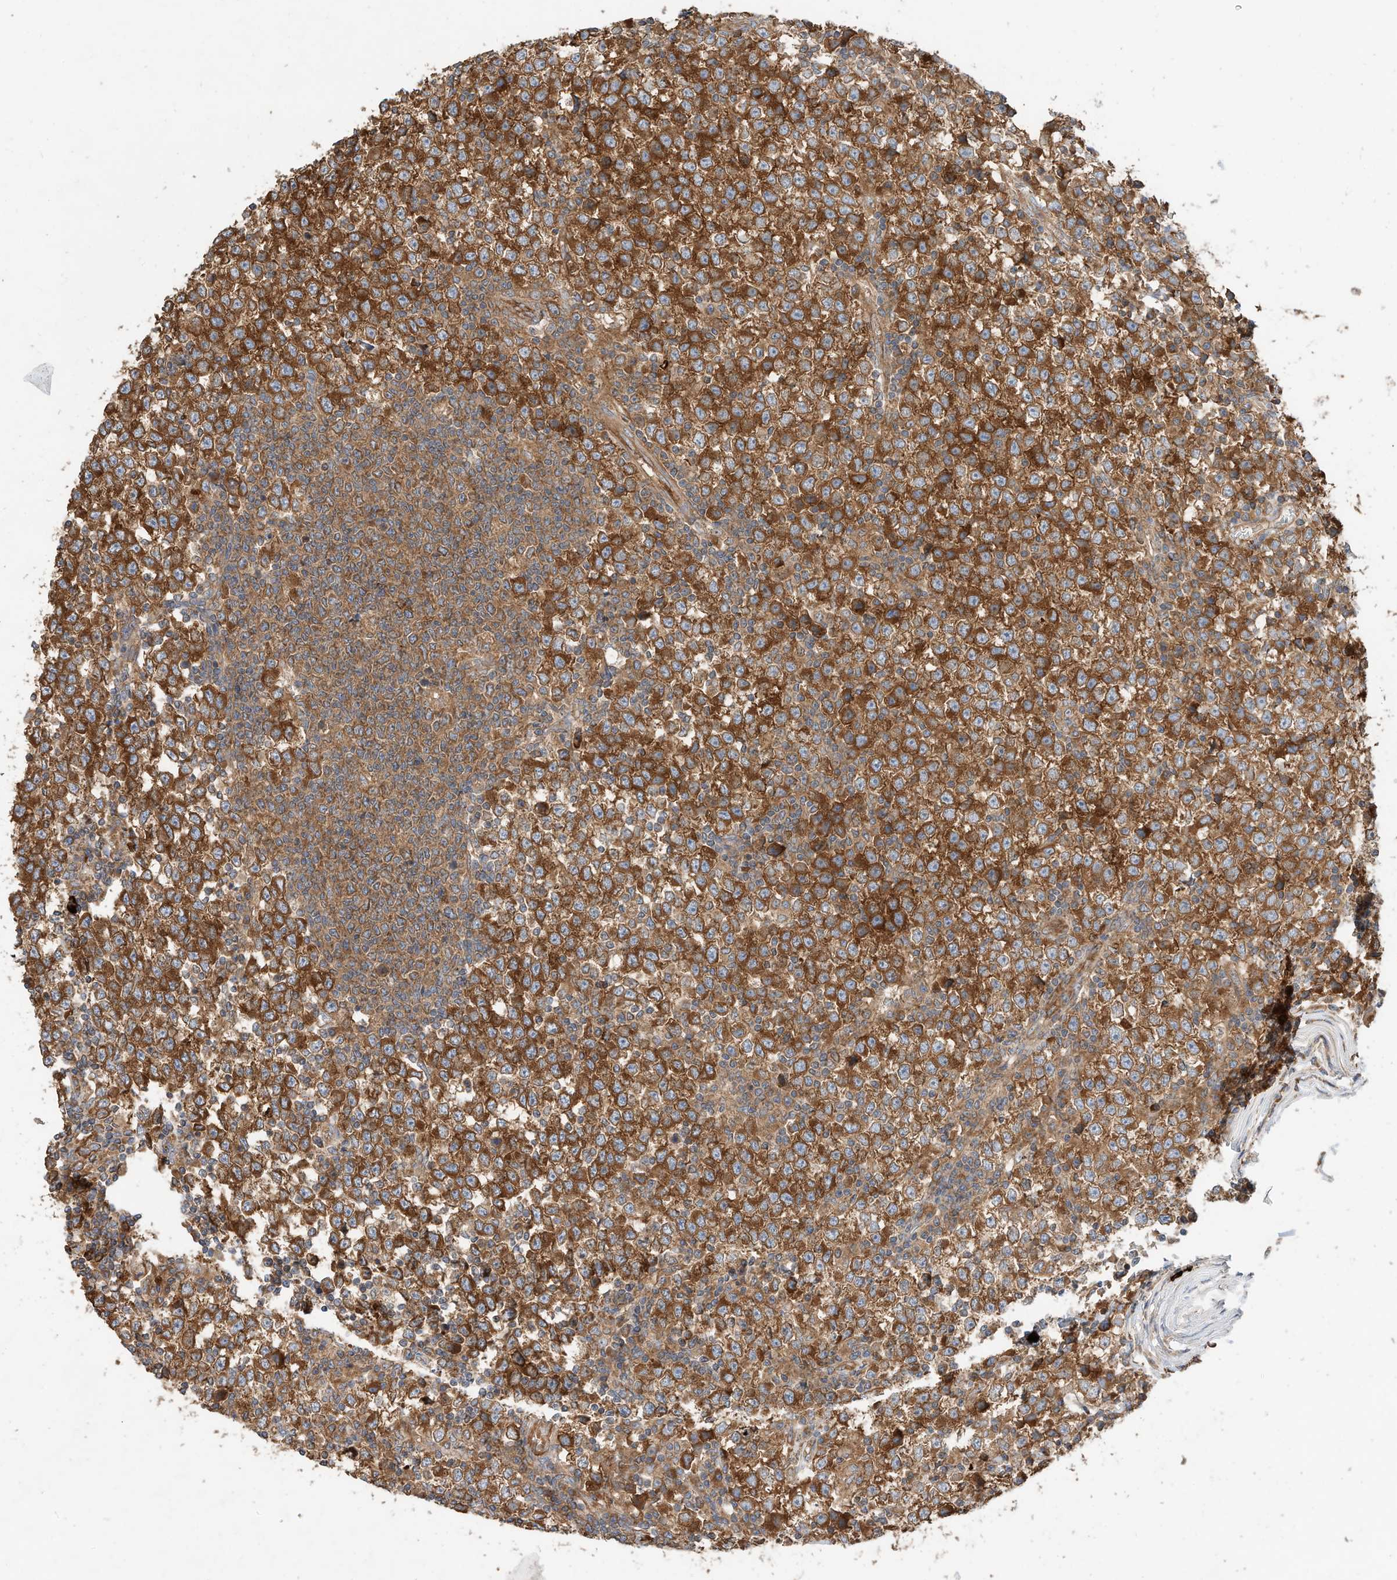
{"staining": {"intensity": "strong", "quantity": ">75%", "location": "cytoplasmic/membranous"}, "tissue": "testis cancer", "cell_type": "Tumor cells", "image_type": "cancer", "snomed": [{"axis": "morphology", "description": "Seminoma, NOS"}, {"axis": "topography", "description": "Testis"}], "caption": "Immunohistochemistry (IHC) (DAB (3,3'-diaminobenzidine)) staining of human testis seminoma exhibits strong cytoplasmic/membranous protein staining in approximately >75% of tumor cells. (Stains: DAB (3,3'-diaminobenzidine) in brown, nuclei in blue, Microscopy: brightfield microscopy at high magnification).", "gene": "CPAMD8", "patient": {"sex": "male", "age": 65}}